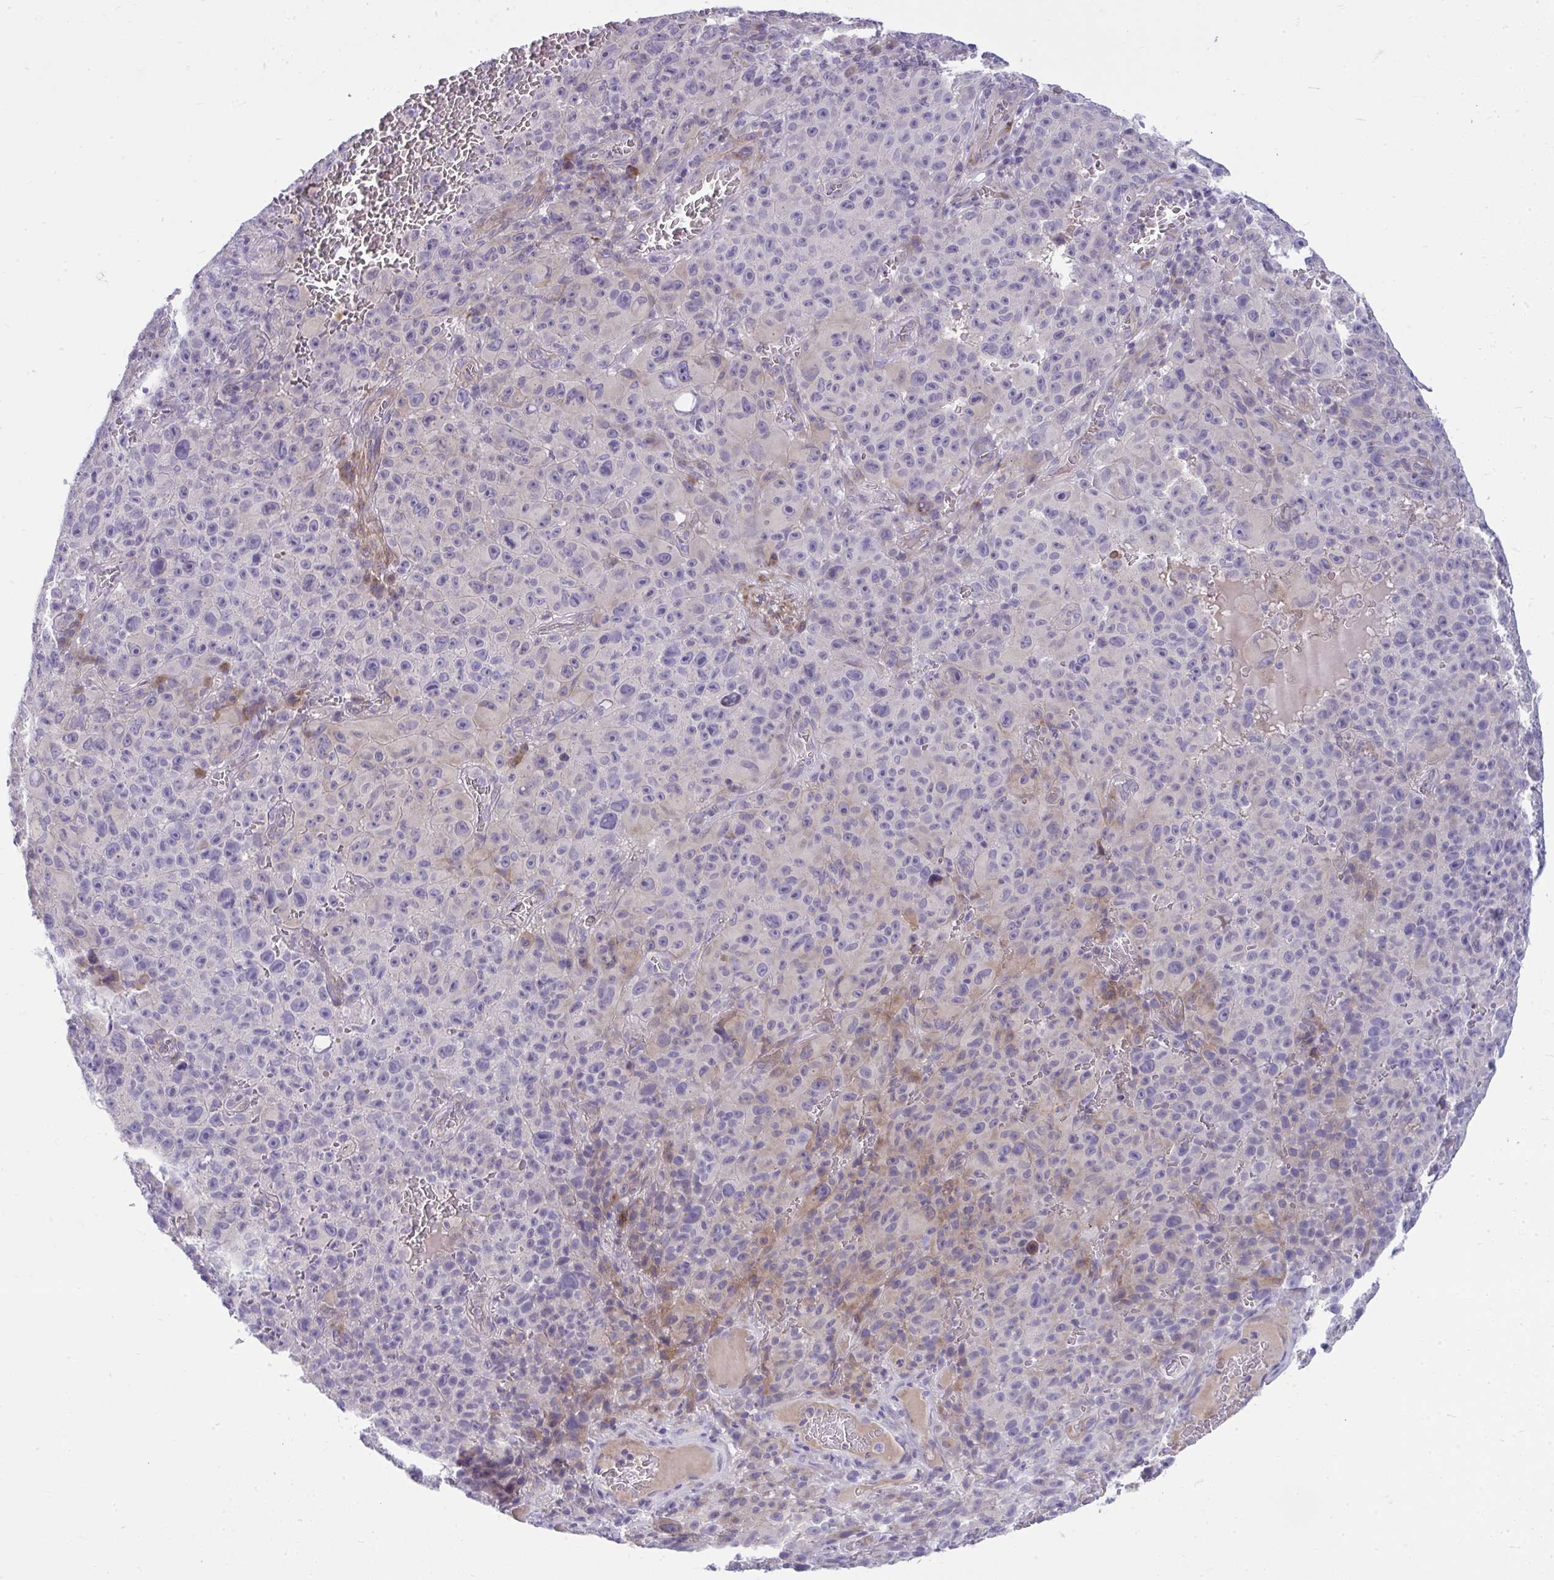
{"staining": {"intensity": "weak", "quantity": "<25%", "location": "cytoplasmic/membranous"}, "tissue": "melanoma", "cell_type": "Tumor cells", "image_type": "cancer", "snomed": [{"axis": "morphology", "description": "Malignant melanoma, NOS"}, {"axis": "topography", "description": "Skin"}], "caption": "This is an immunohistochemistry (IHC) micrograph of human malignant melanoma. There is no expression in tumor cells.", "gene": "PIGZ", "patient": {"sex": "female", "age": 82}}